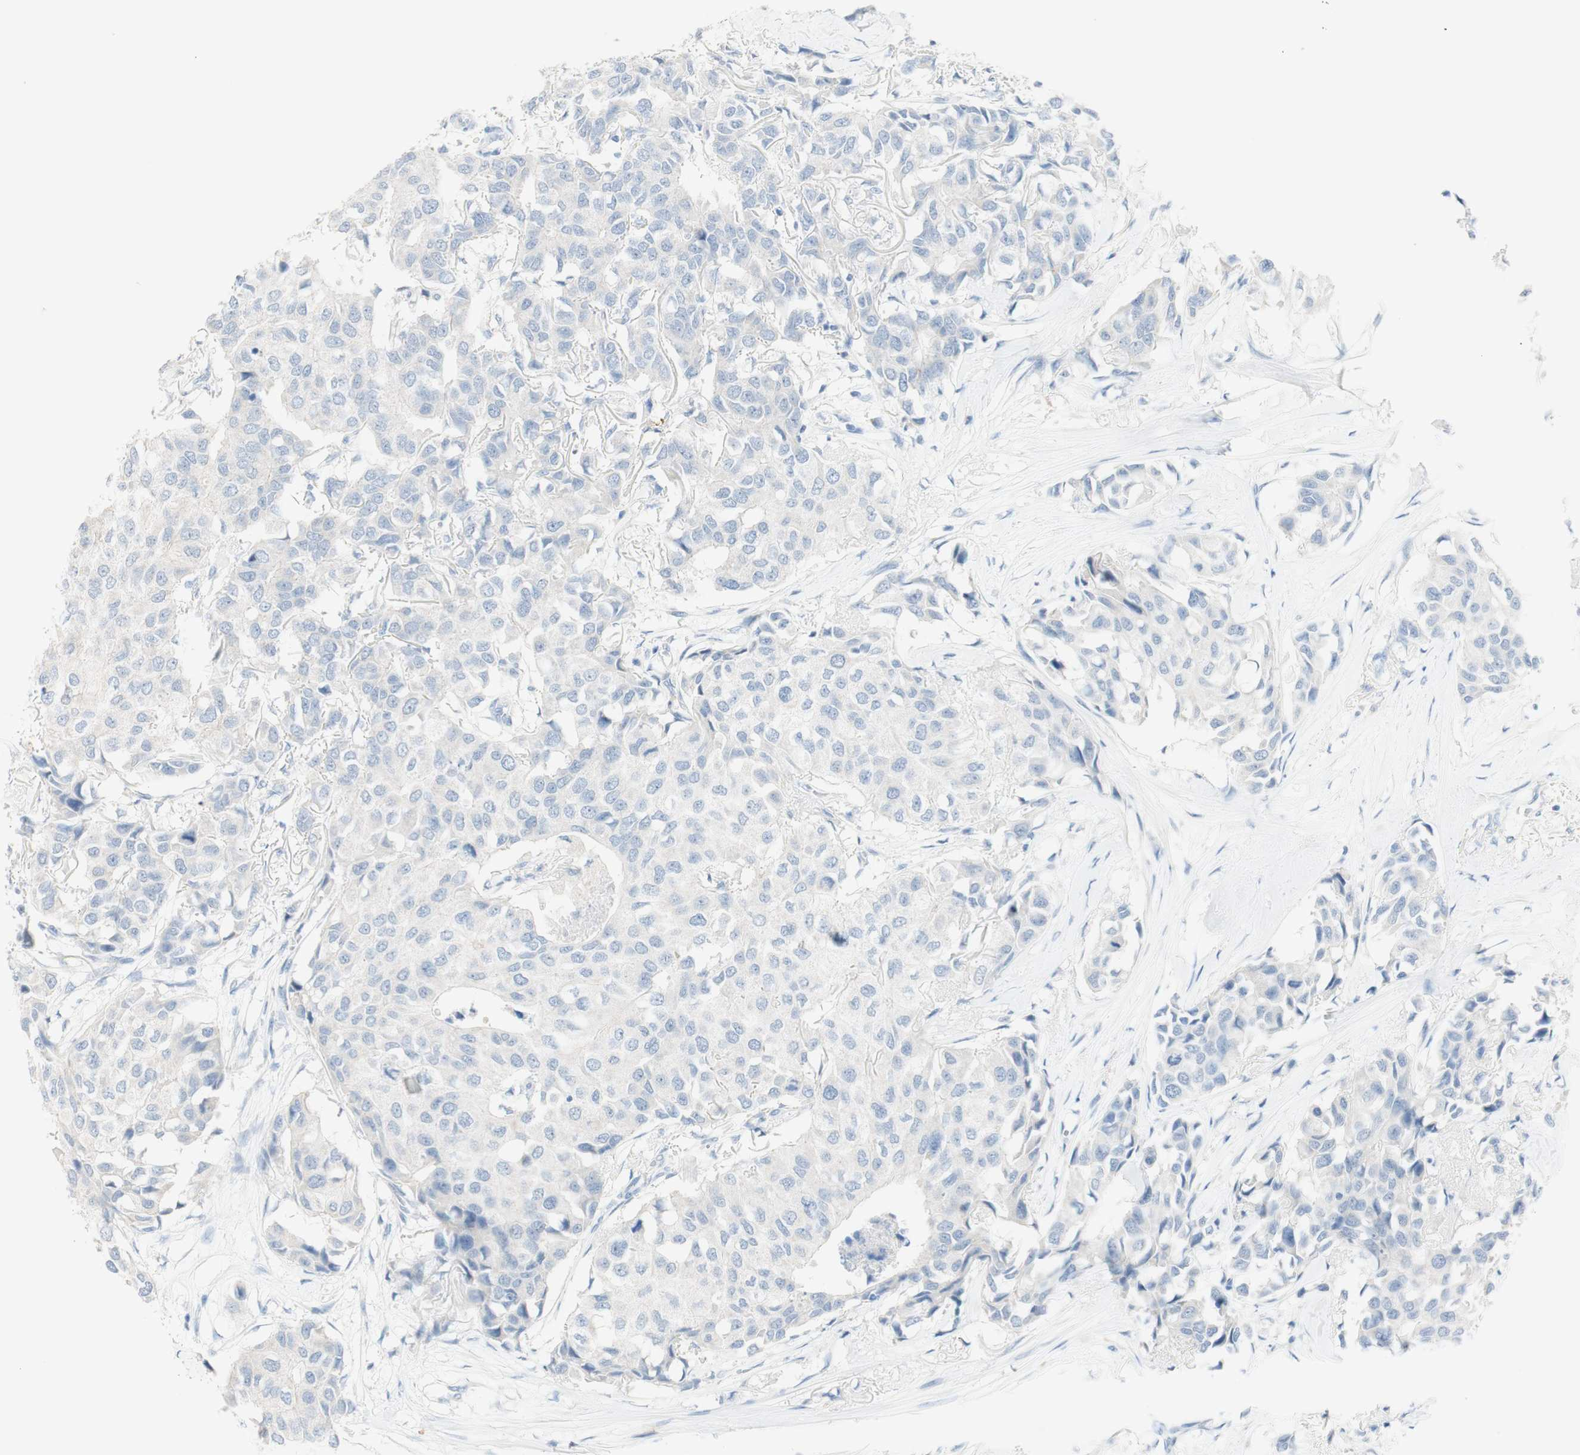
{"staining": {"intensity": "negative", "quantity": "none", "location": "none"}, "tissue": "breast cancer", "cell_type": "Tumor cells", "image_type": "cancer", "snomed": [{"axis": "morphology", "description": "Duct carcinoma"}, {"axis": "topography", "description": "Breast"}], "caption": "Tumor cells show no significant expression in breast cancer (infiltrating ductal carcinoma). (DAB immunohistochemistry (IHC), high magnification).", "gene": "ART3", "patient": {"sex": "female", "age": 80}}